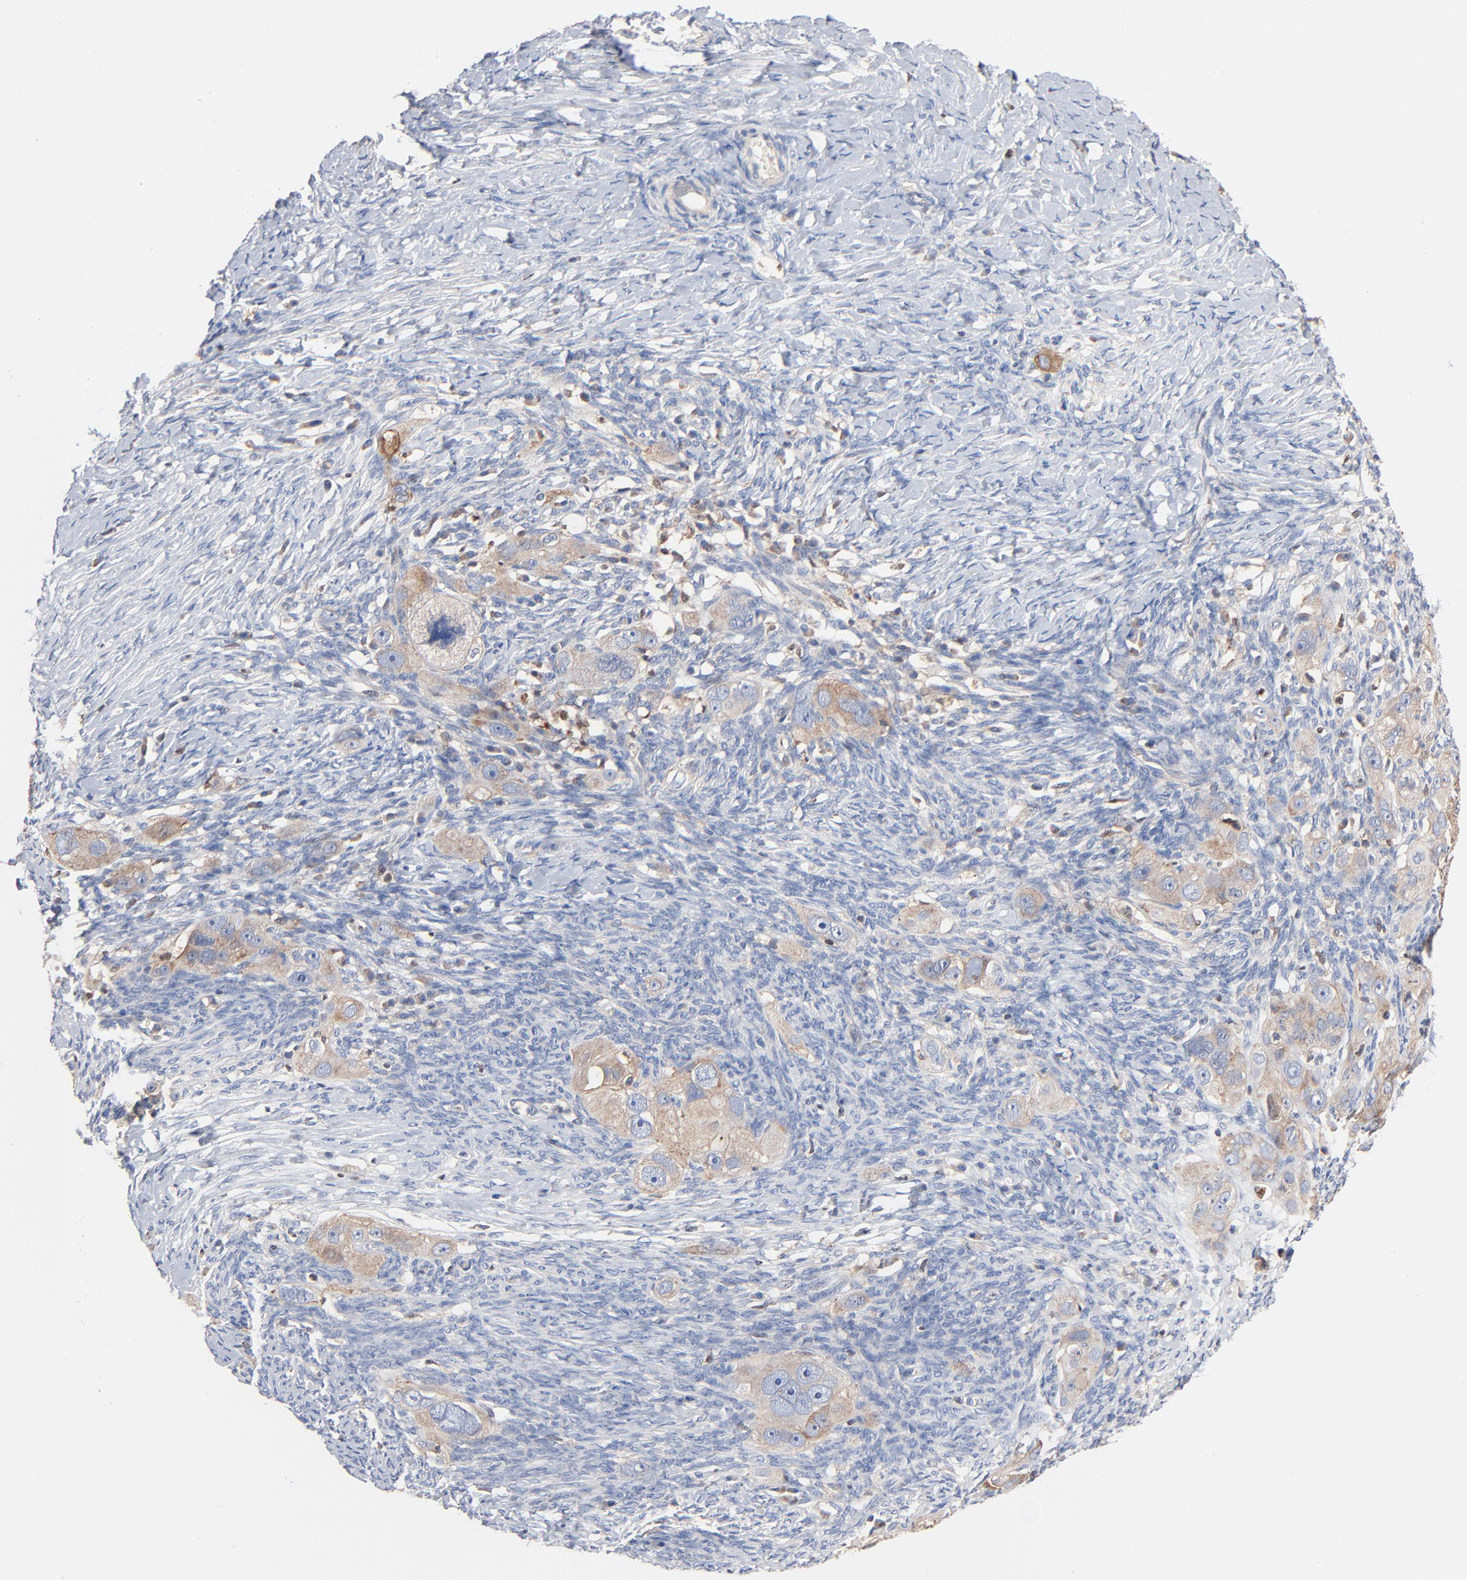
{"staining": {"intensity": "weak", "quantity": ">75%", "location": "cytoplasmic/membranous"}, "tissue": "ovarian cancer", "cell_type": "Tumor cells", "image_type": "cancer", "snomed": [{"axis": "morphology", "description": "Normal tissue, NOS"}, {"axis": "morphology", "description": "Cystadenocarcinoma, serous, NOS"}, {"axis": "topography", "description": "Ovary"}], "caption": "A low amount of weak cytoplasmic/membranous expression is present in about >75% of tumor cells in ovarian cancer (serous cystadenocarcinoma) tissue. Nuclei are stained in blue.", "gene": "ARHGEF6", "patient": {"sex": "female", "age": 62}}